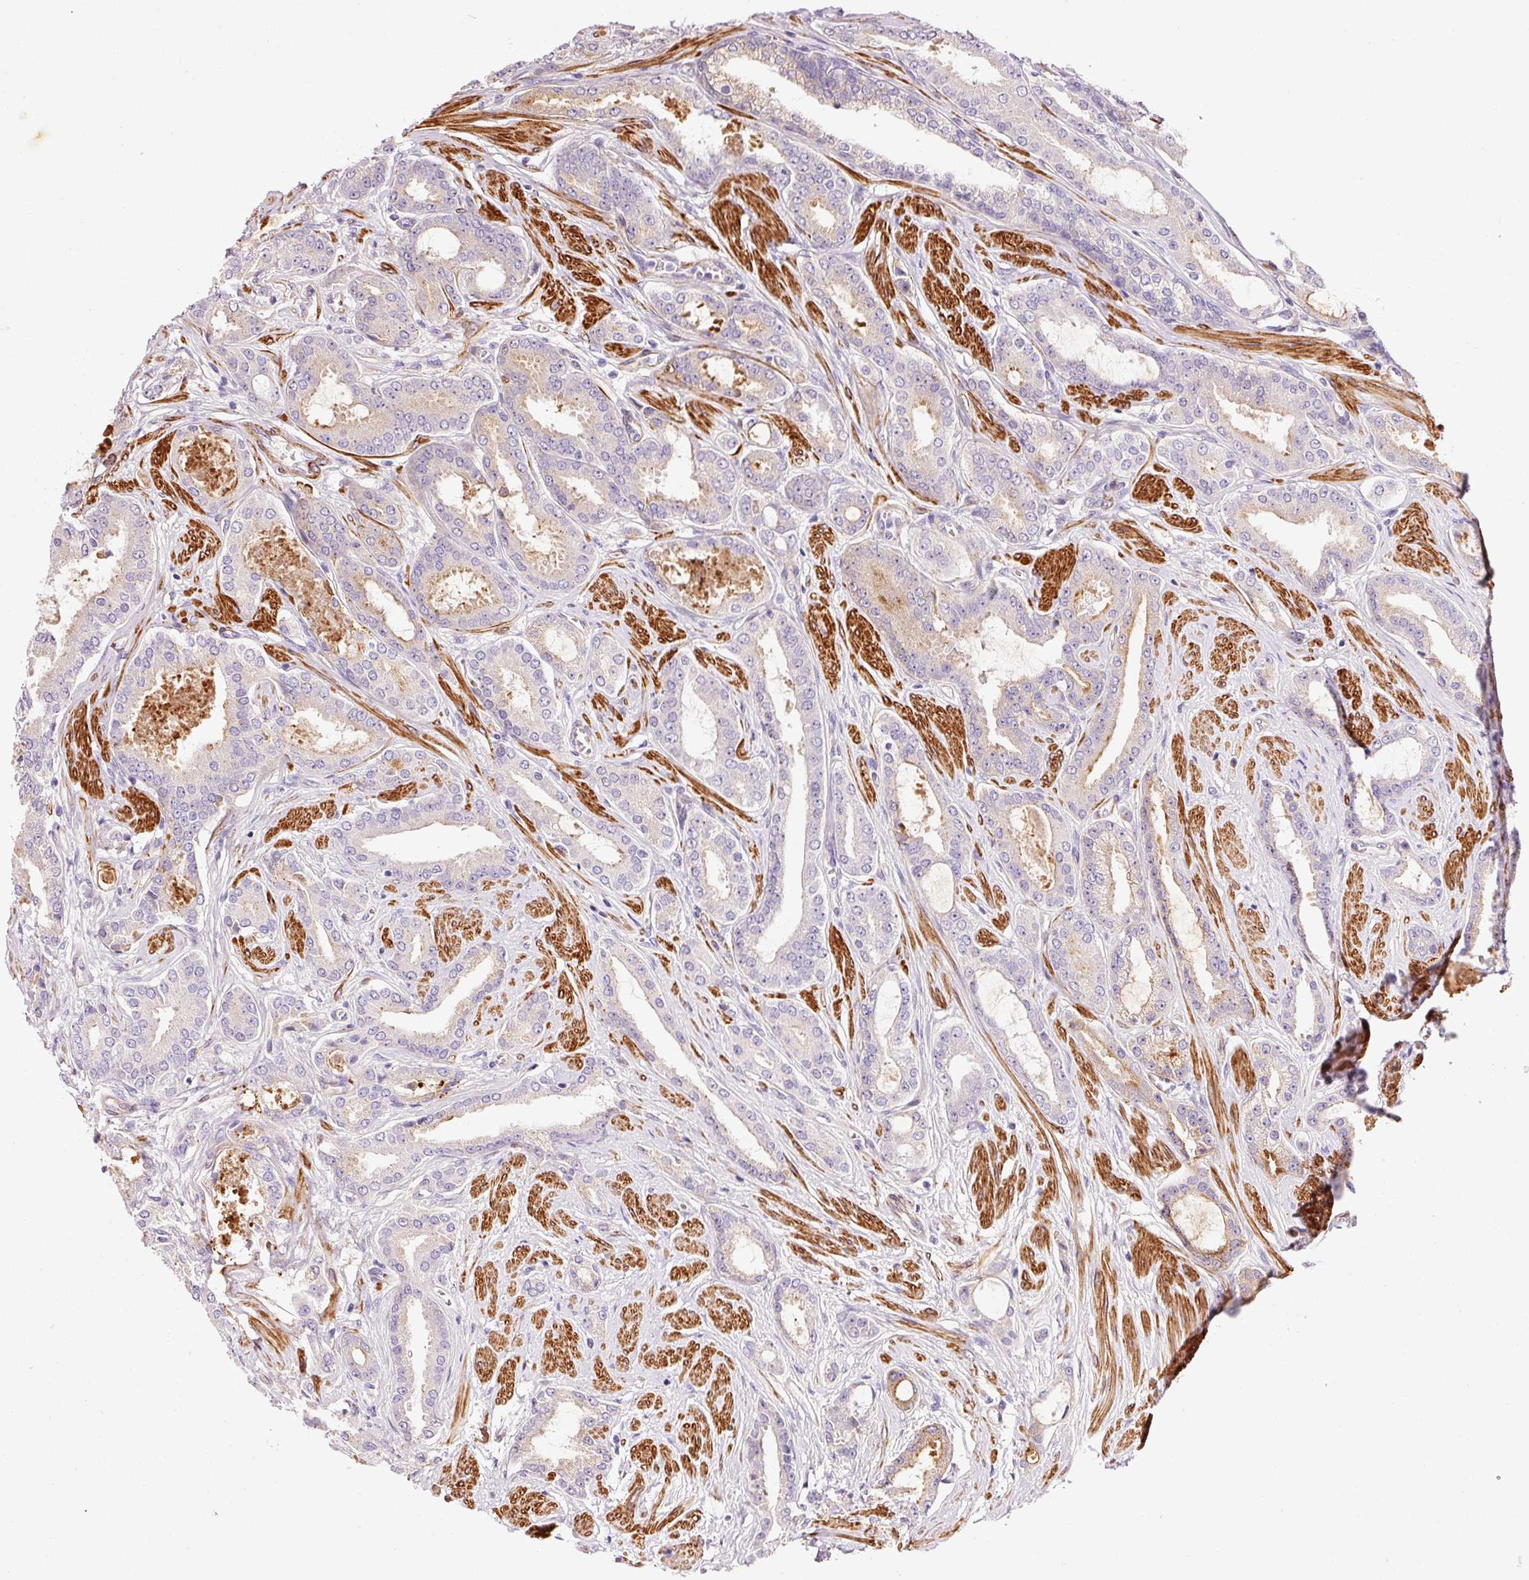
{"staining": {"intensity": "negative", "quantity": "none", "location": "none"}, "tissue": "prostate cancer", "cell_type": "Tumor cells", "image_type": "cancer", "snomed": [{"axis": "morphology", "description": "Adenocarcinoma, Low grade"}, {"axis": "topography", "description": "Prostate"}], "caption": "Immunohistochemistry (IHC) photomicrograph of neoplastic tissue: human adenocarcinoma (low-grade) (prostate) stained with DAB shows no significant protein positivity in tumor cells. Brightfield microscopy of IHC stained with DAB (brown) and hematoxylin (blue), captured at high magnification.", "gene": "ANKRD20A1", "patient": {"sex": "male", "age": 42}}